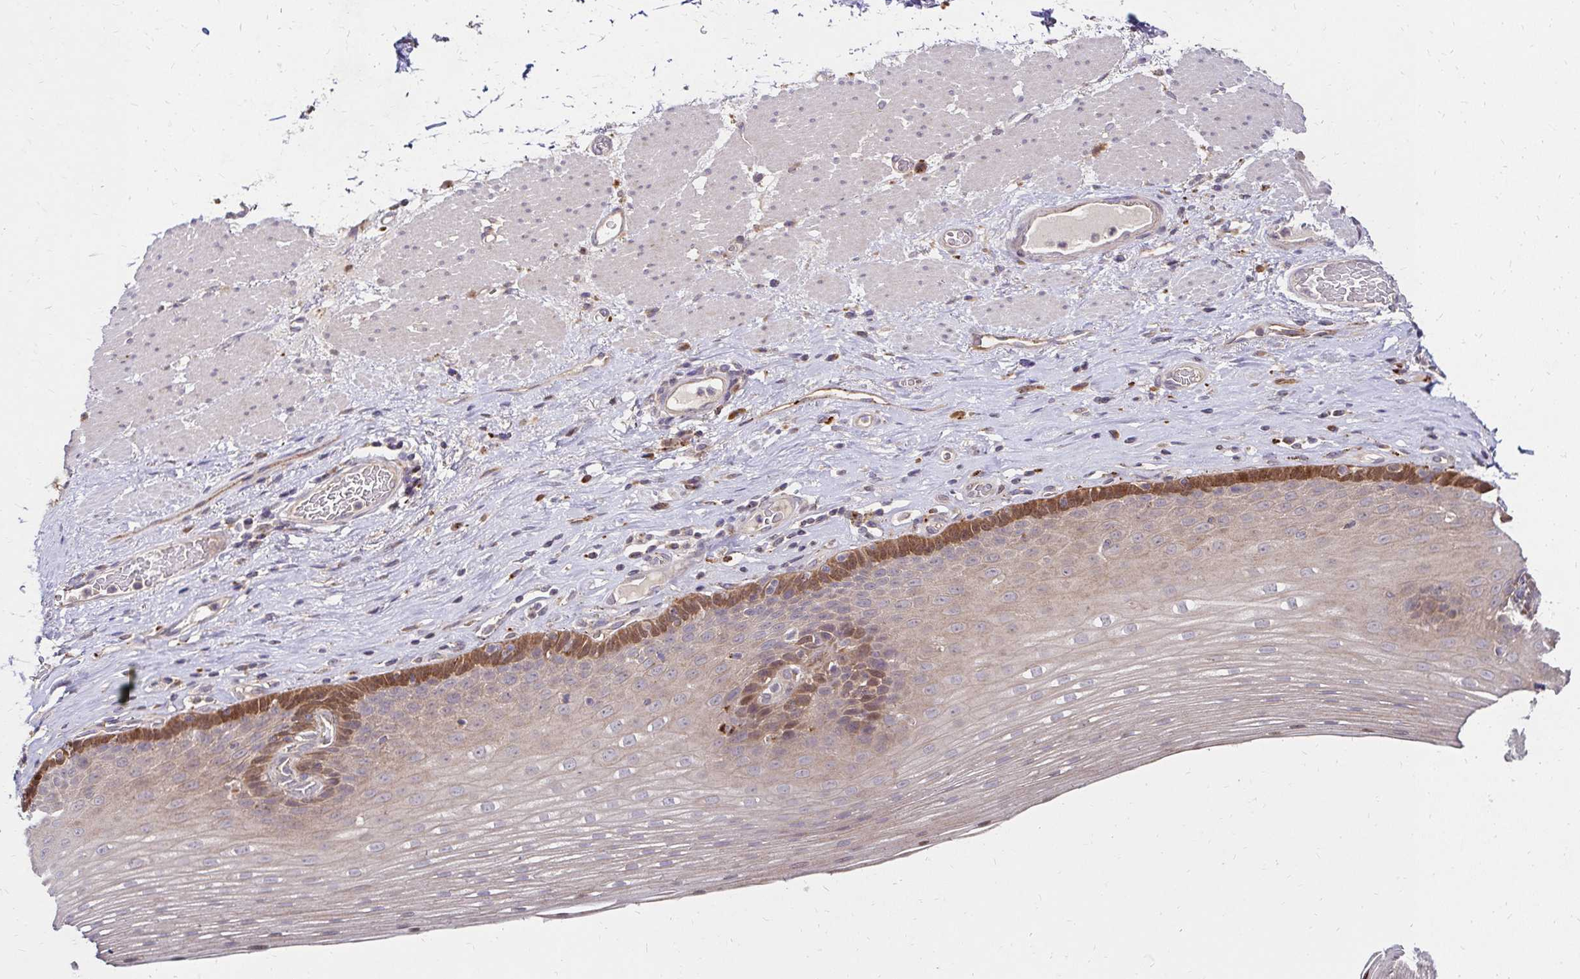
{"staining": {"intensity": "moderate", "quantity": "<25%", "location": "cytoplasmic/membranous"}, "tissue": "esophagus", "cell_type": "Squamous epithelial cells", "image_type": "normal", "snomed": [{"axis": "morphology", "description": "Normal tissue, NOS"}, {"axis": "topography", "description": "Esophagus"}], "caption": "Protein analysis of benign esophagus exhibits moderate cytoplasmic/membranous expression in about <25% of squamous epithelial cells. Immunohistochemistry stains the protein in brown and the nuclei are stained blue.", "gene": "IDUA", "patient": {"sex": "male", "age": 62}}